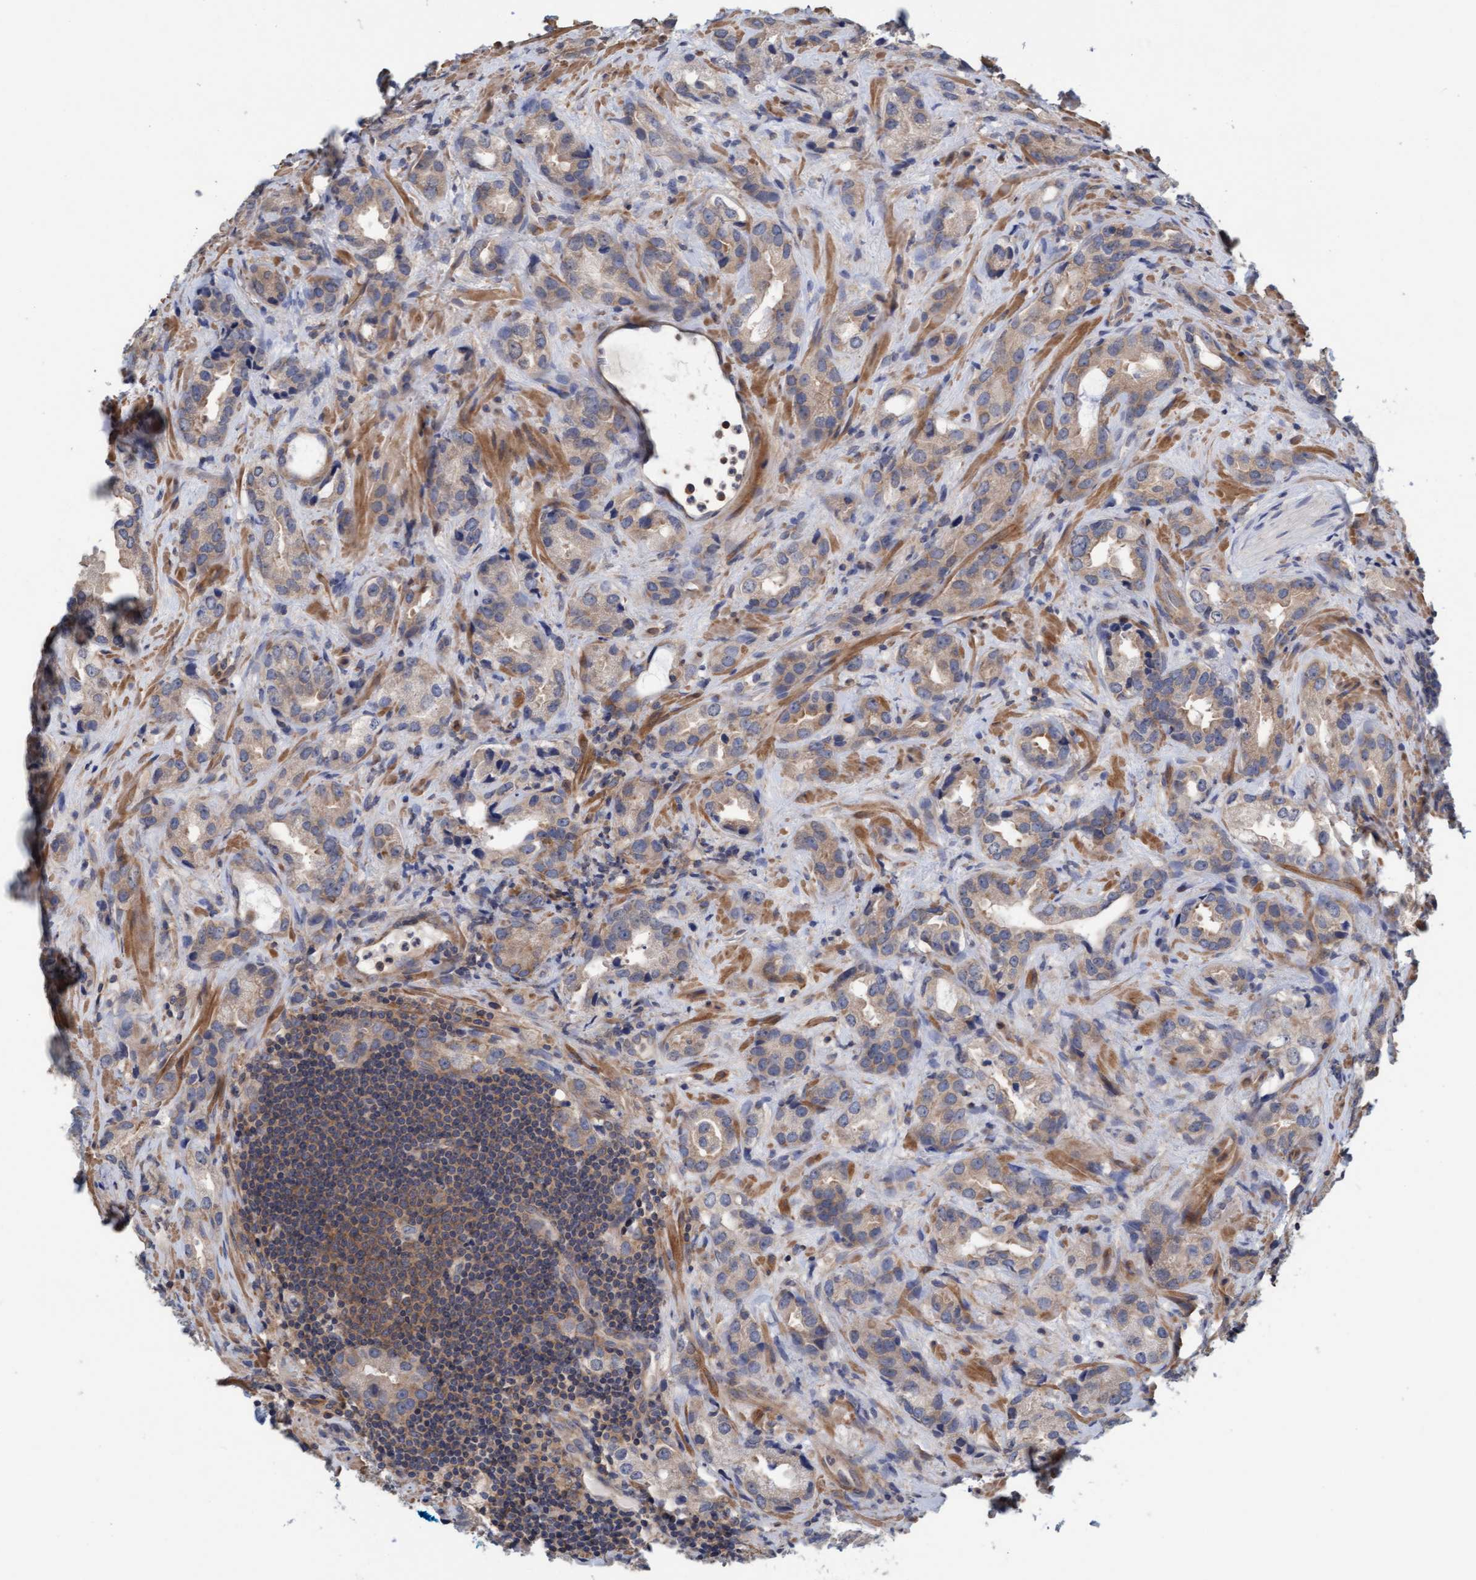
{"staining": {"intensity": "weak", "quantity": "<25%", "location": "cytoplasmic/membranous"}, "tissue": "prostate cancer", "cell_type": "Tumor cells", "image_type": "cancer", "snomed": [{"axis": "morphology", "description": "Adenocarcinoma, High grade"}, {"axis": "topography", "description": "Prostate"}], "caption": "The micrograph displays no significant staining in tumor cells of prostate adenocarcinoma (high-grade).", "gene": "FXR2", "patient": {"sex": "male", "age": 63}}